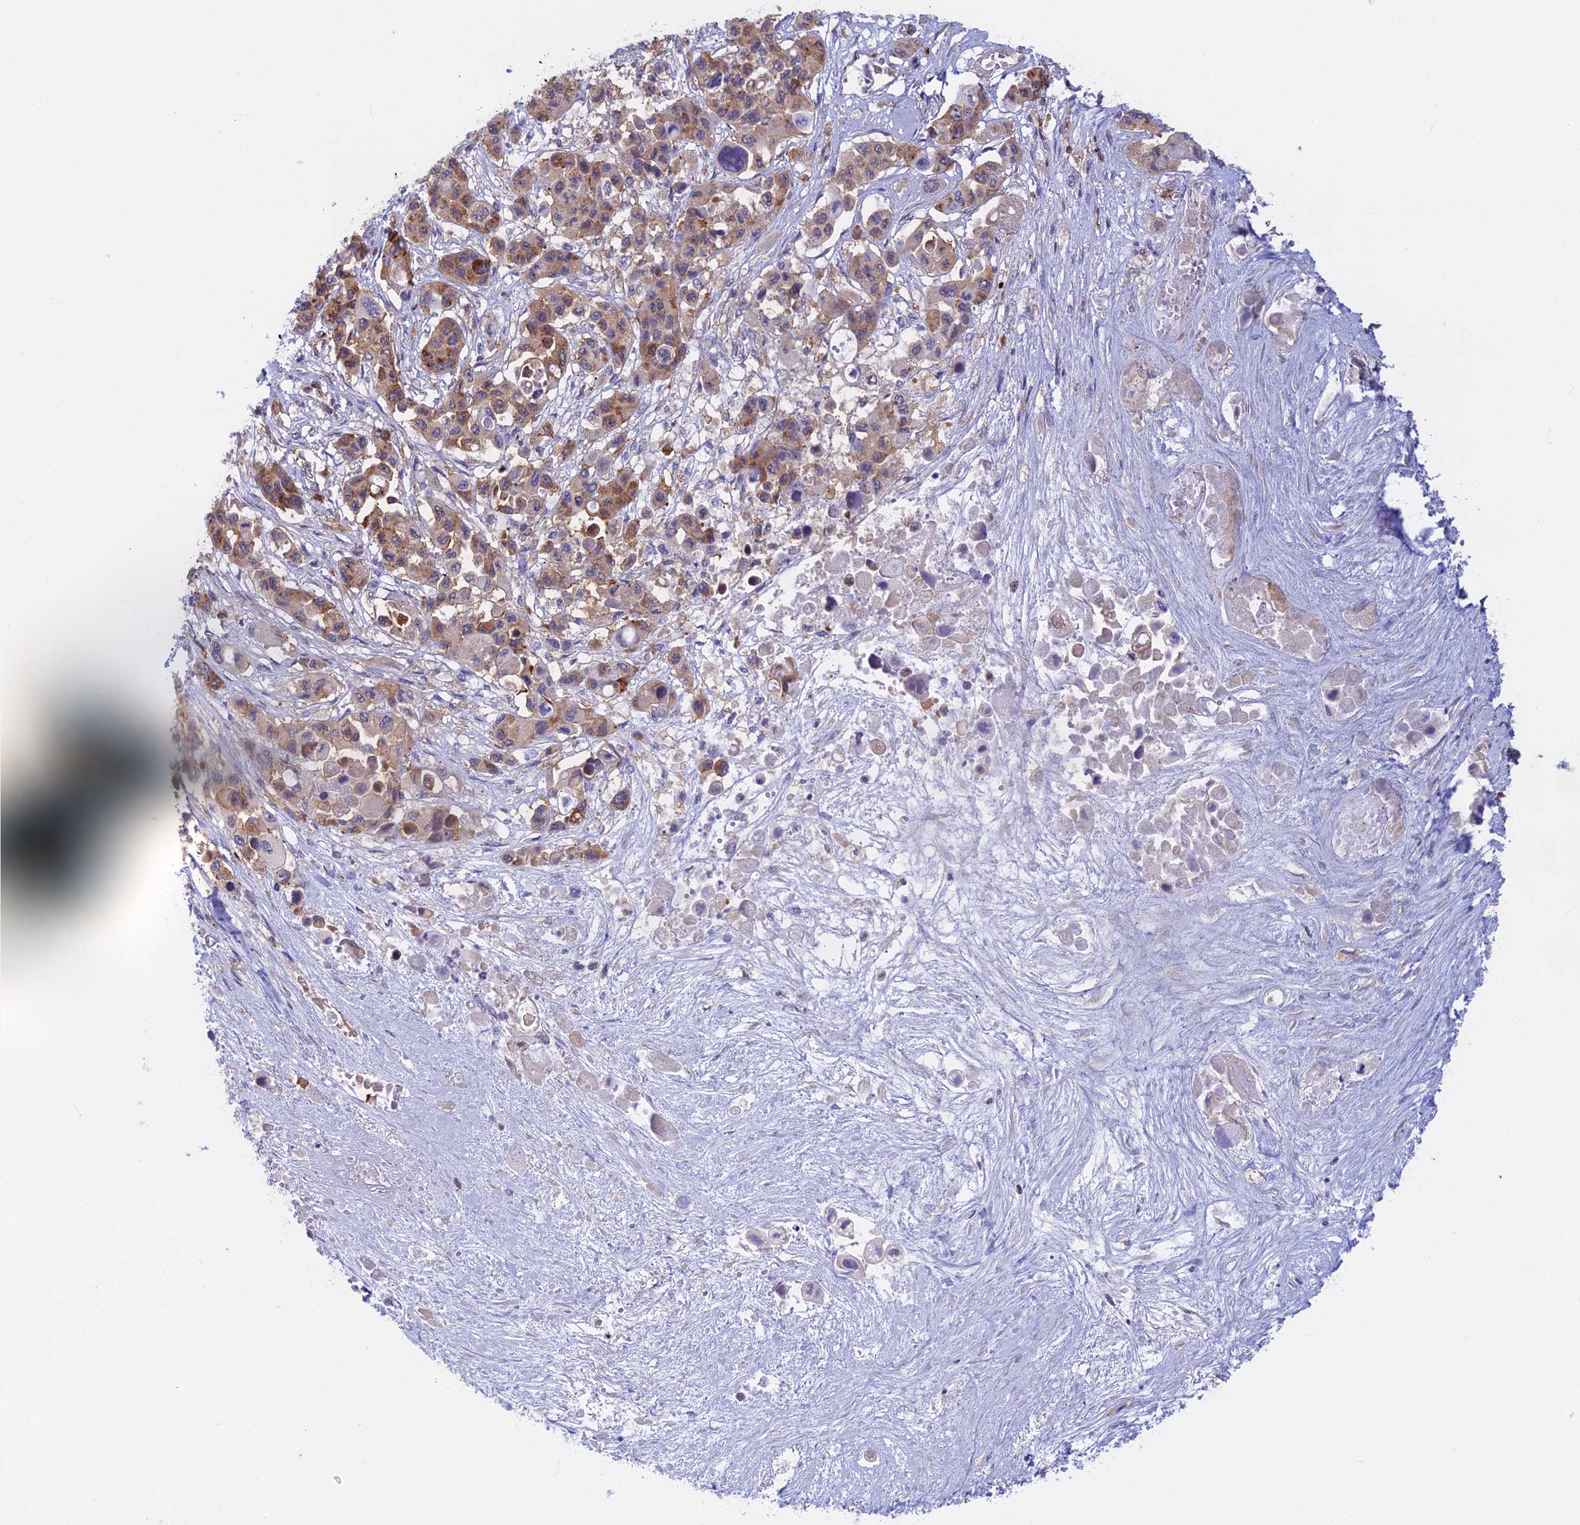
{"staining": {"intensity": "moderate", "quantity": "25%-75%", "location": "cytoplasmic/membranous"}, "tissue": "pancreatic cancer", "cell_type": "Tumor cells", "image_type": "cancer", "snomed": [{"axis": "morphology", "description": "Adenocarcinoma, NOS"}, {"axis": "topography", "description": "Pancreas"}], "caption": "Protein staining reveals moderate cytoplasmic/membranous positivity in about 25%-75% of tumor cells in pancreatic adenocarcinoma.", "gene": "CLINT1", "patient": {"sex": "male", "age": 92}}